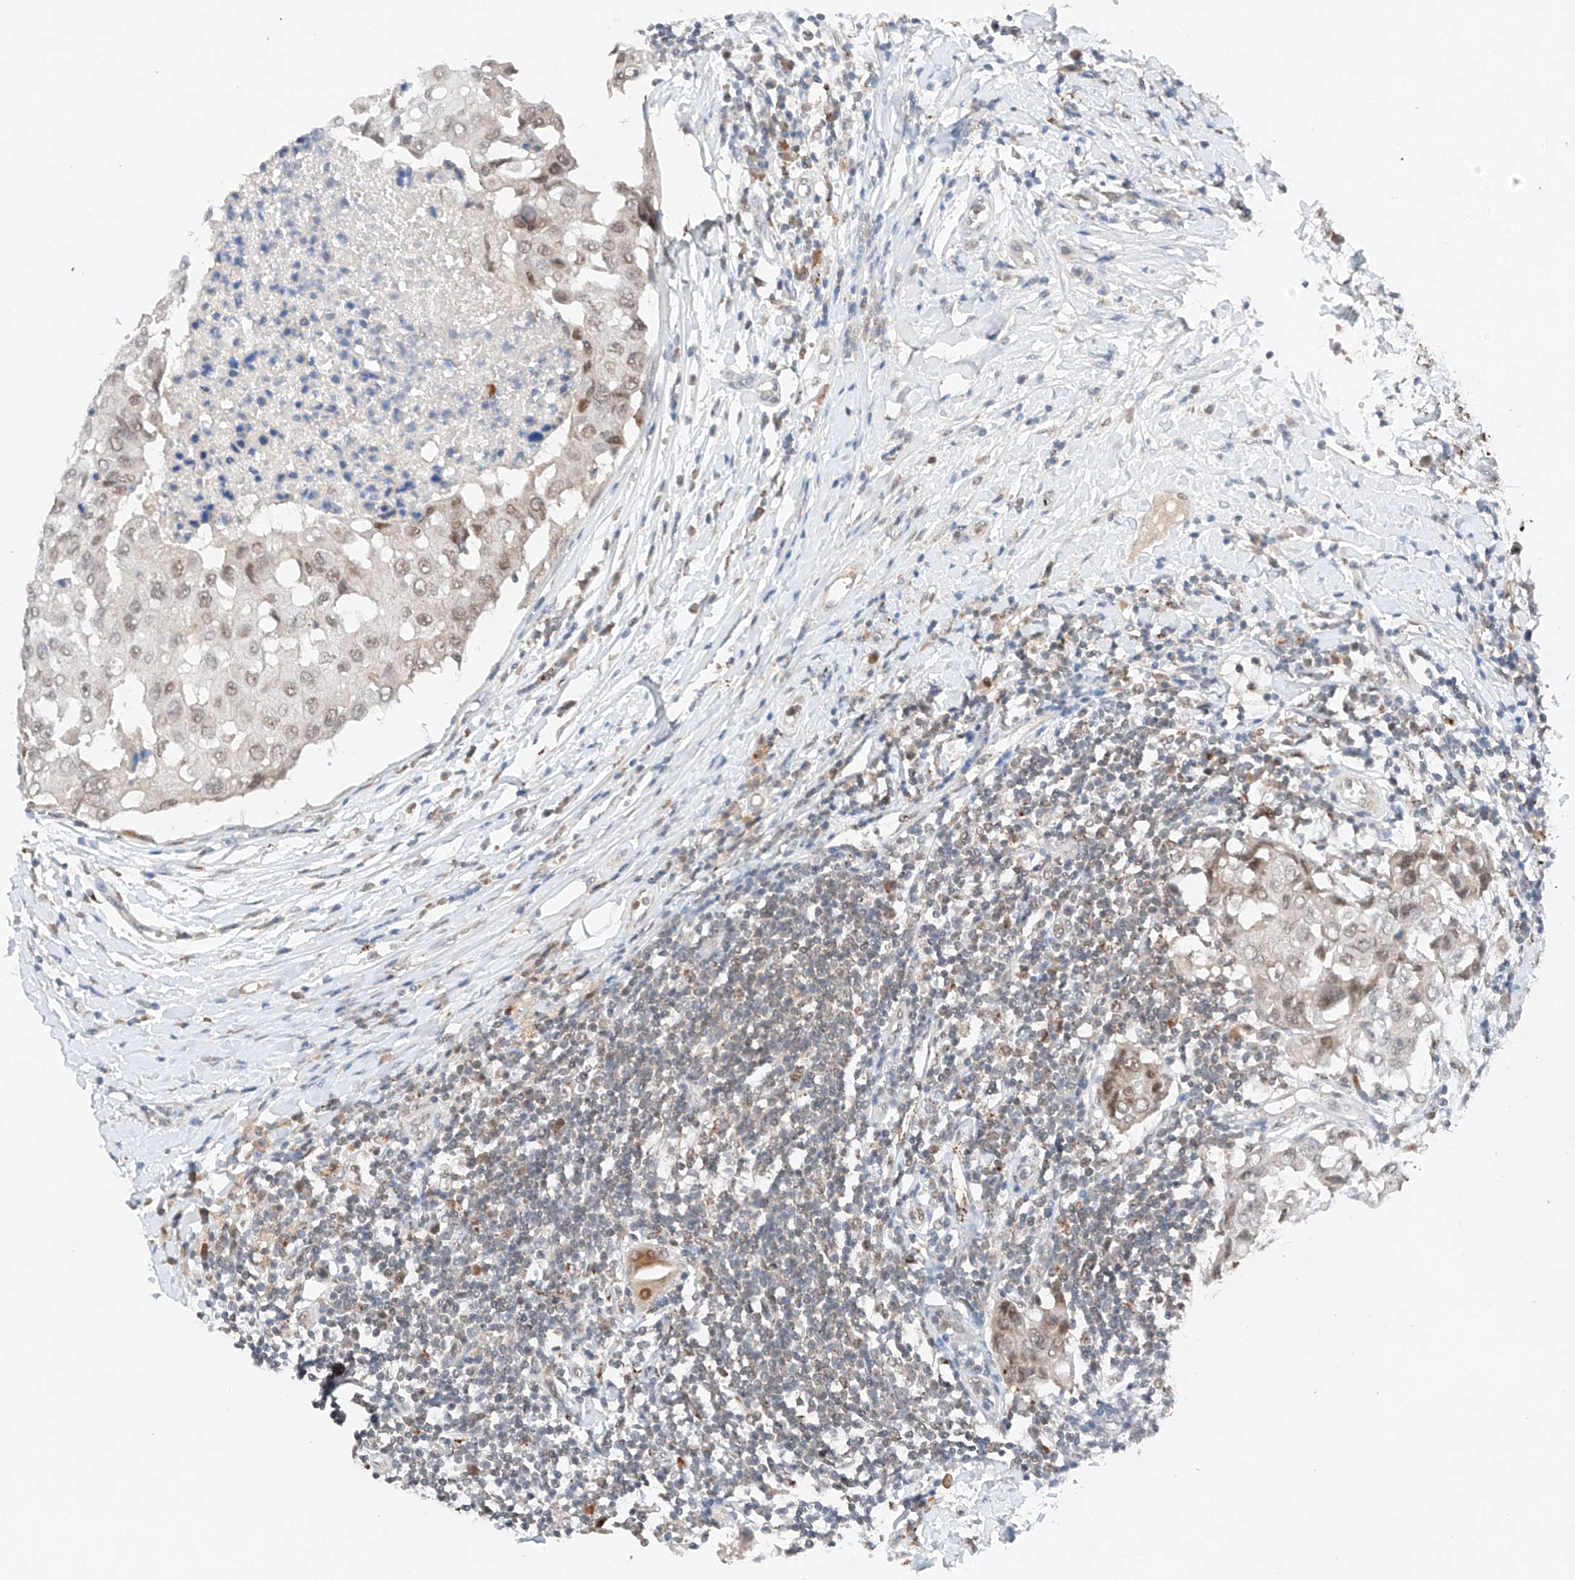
{"staining": {"intensity": "moderate", "quantity": "<25%", "location": "nuclear"}, "tissue": "breast cancer", "cell_type": "Tumor cells", "image_type": "cancer", "snomed": [{"axis": "morphology", "description": "Duct carcinoma"}, {"axis": "topography", "description": "Breast"}], "caption": "IHC photomicrograph of neoplastic tissue: human breast invasive ductal carcinoma stained using IHC shows low levels of moderate protein expression localized specifically in the nuclear of tumor cells, appearing as a nuclear brown color.", "gene": "TBX4", "patient": {"sex": "female", "age": 27}}